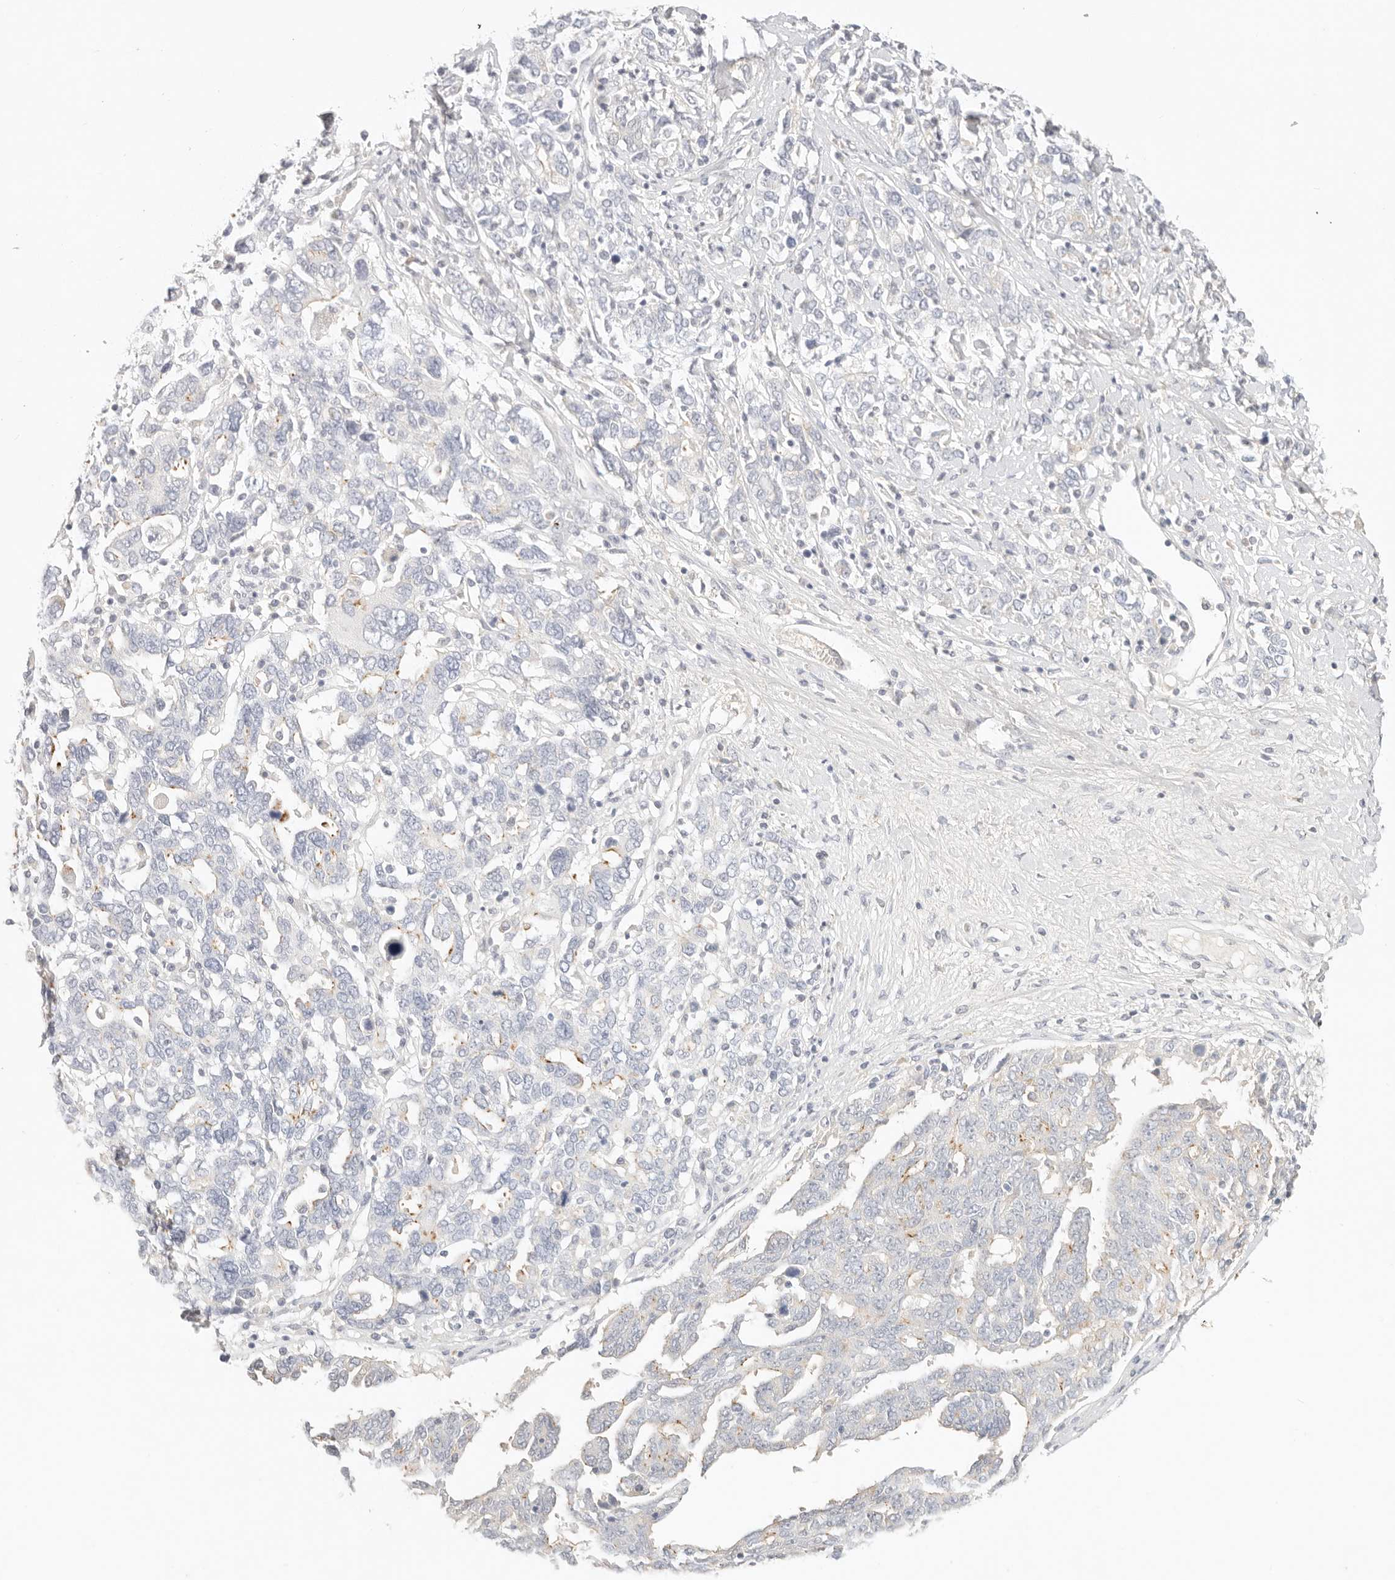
{"staining": {"intensity": "negative", "quantity": "none", "location": "none"}, "tissue": "ovarian cancer", "cell_type": "Tumor cells", "image_type": "cancer", "snomed": [{"axis": "morphology", "description": "Carcinoma, endometroid"}, {"axis": "topography", "description": "Ovary"}], "caption": "High magnification brightfield microscopy of ovarian cancer stained with DAB (3,3'-diaminobenzidine) (brown) and counterstained with hematoxylin (blue): tumor cells show no significant staining.", "gene": "CEP120", "patient": {"sex": "female", "age": 62}}